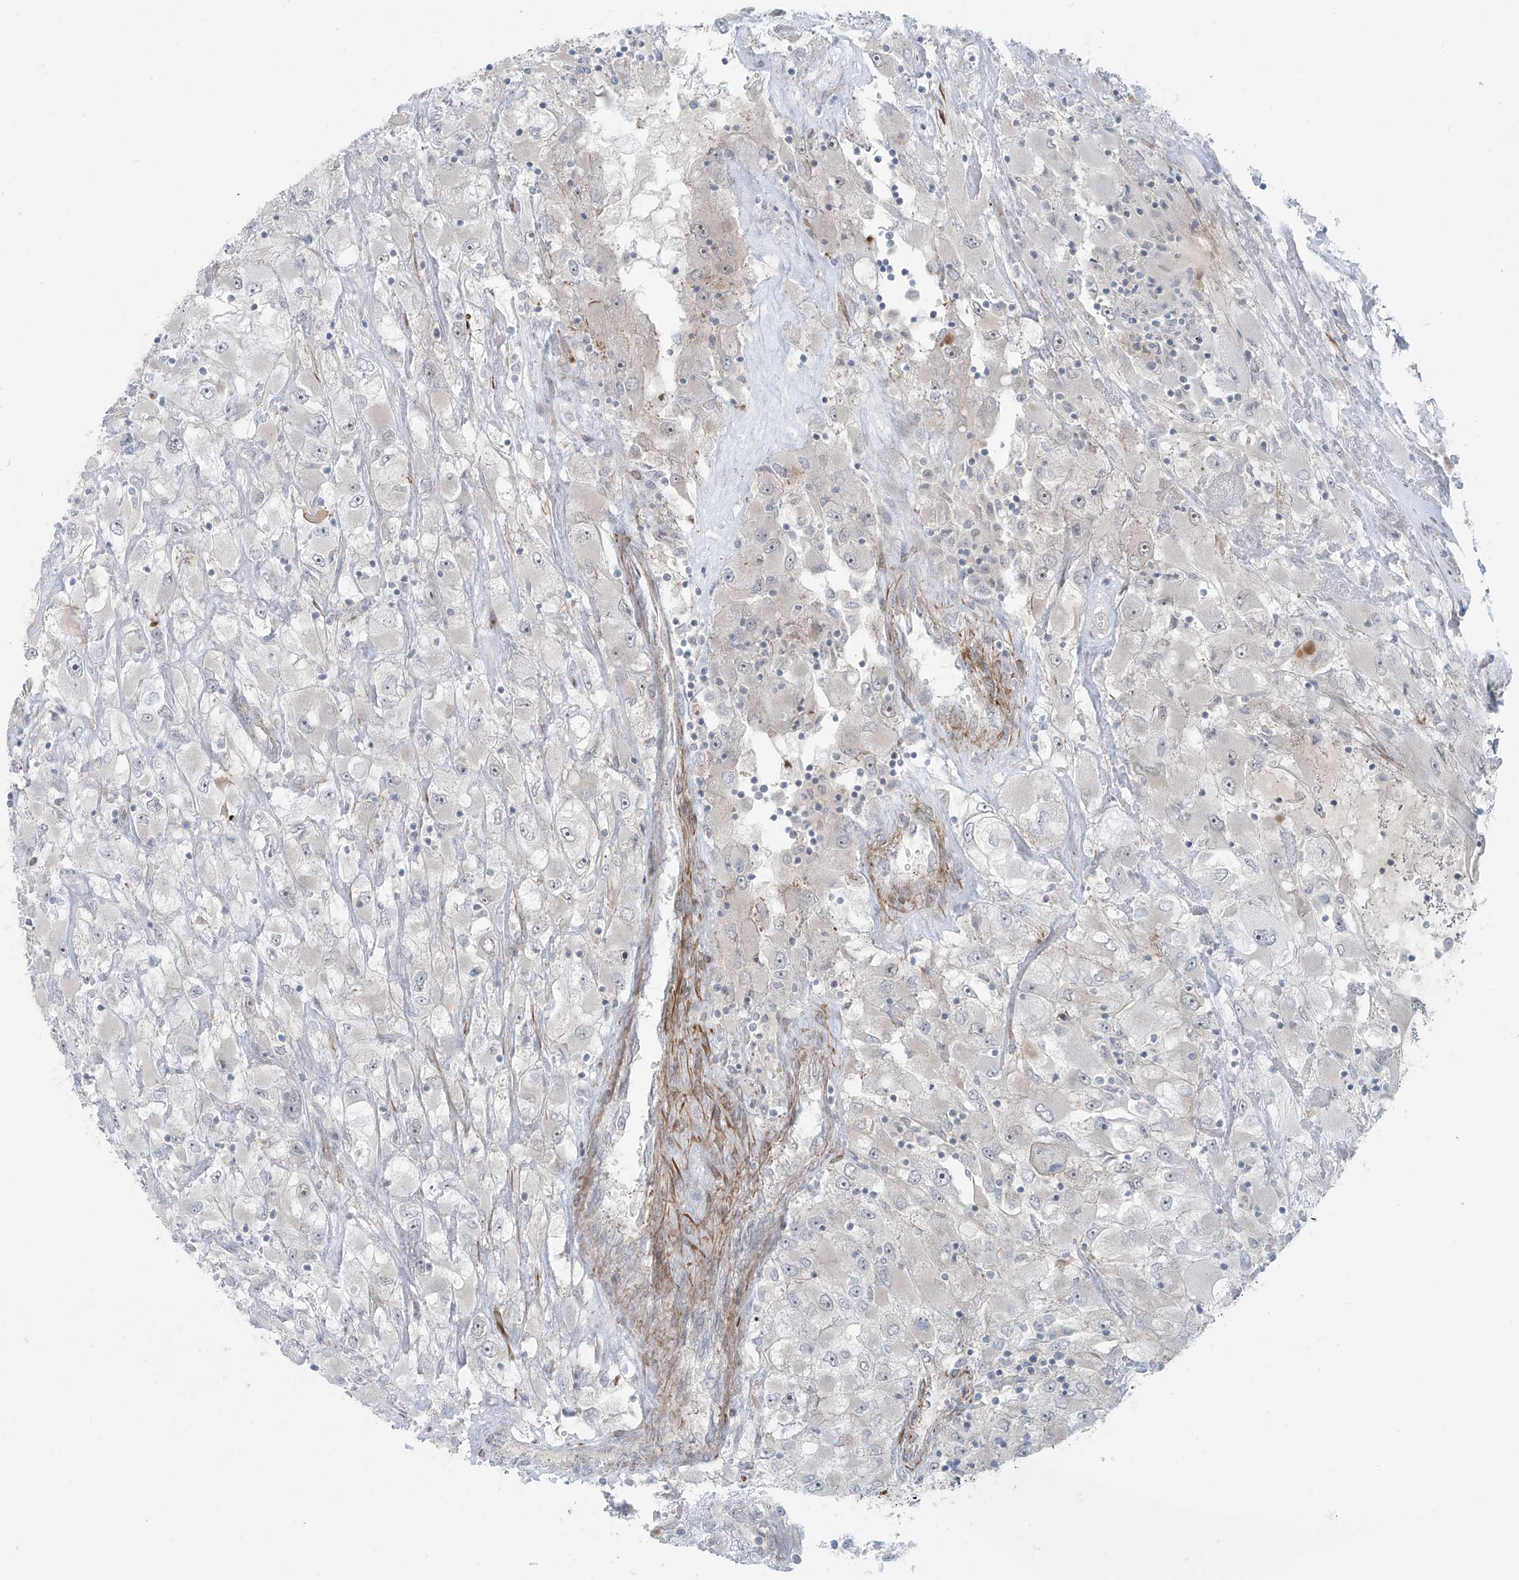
{"staining": {"intensity": "negative", "quantity": "none", "location": "none"}, "tissue": "renal cancer", "cell_type": "Tumor cells", "image_type": "cancer", "snomed": [{"axis": "morphology", "description": "Adenocarcinoma, NOS"}, {"axis": "topography", "description": "Kidney"}], "caption": "There is no significant positivity in tumor cells of adenocarcinoma (renal).", "gene": "RASGEF1A", "patient": {"sex": "female", "age": 52}}